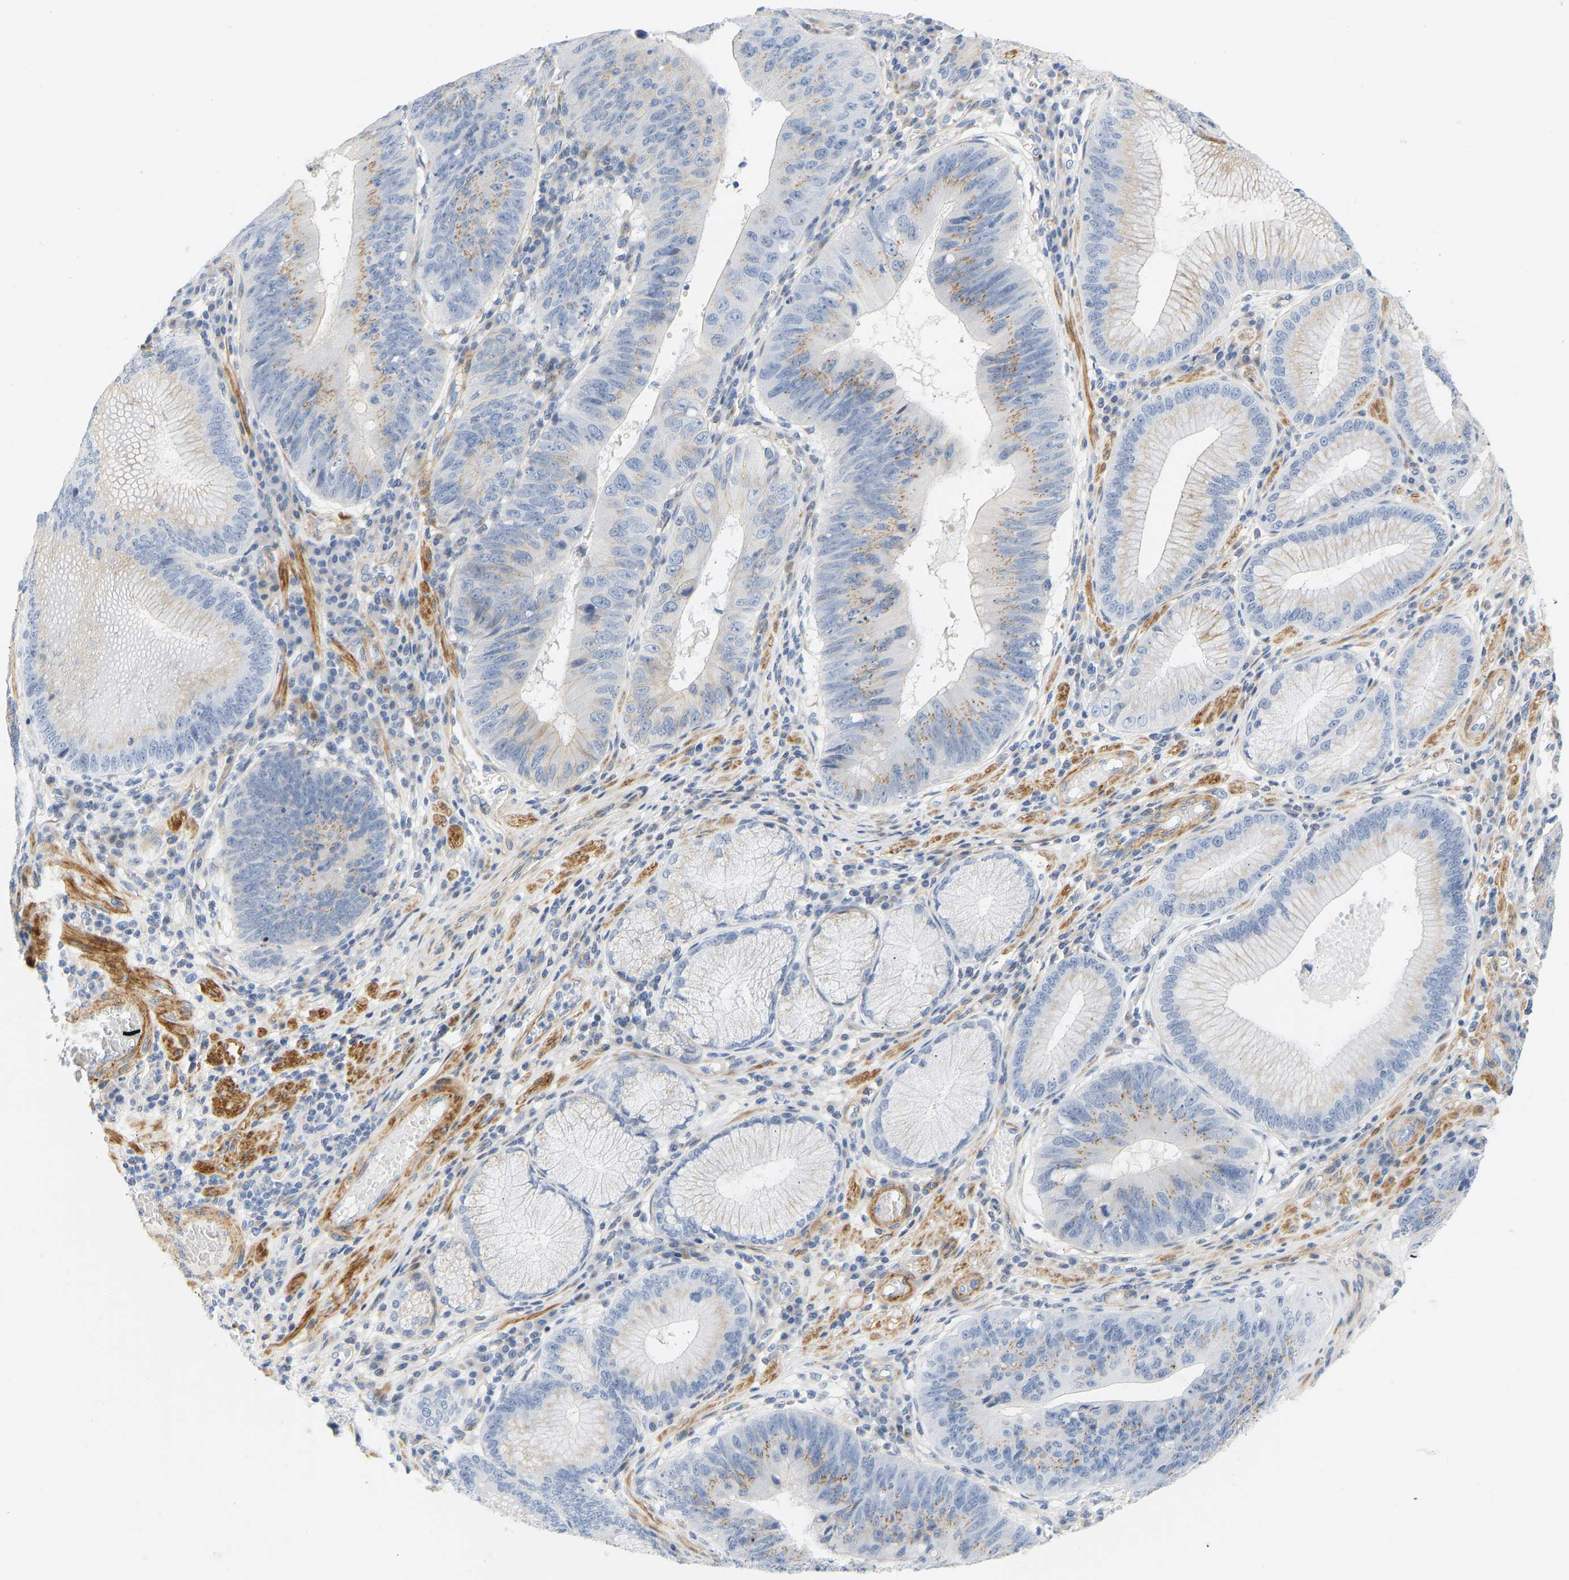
{"staining": {"intensity": "moderate", "quantity": "25%-75%", "location": "cytoplasmic/membranous"}, "tissue": "stomach cancer", "cell_type": "Tumor cells", "image_type": "cancer", "snomed": [{"axis": "morphology", "description": "Adenocarcinoma, NOS"}, {"axis": "topography", "description": "Stomach"}], "caption": "This image shows immunohistochemistry (IHC) staining of human stomach adenocarcinoma, with medium moderate cytoplasmic/membranous positivity in about 25%-75% of tumor cells.", "gene": "SLC30A7", "patient": {"sex": "male", "age": 59}}